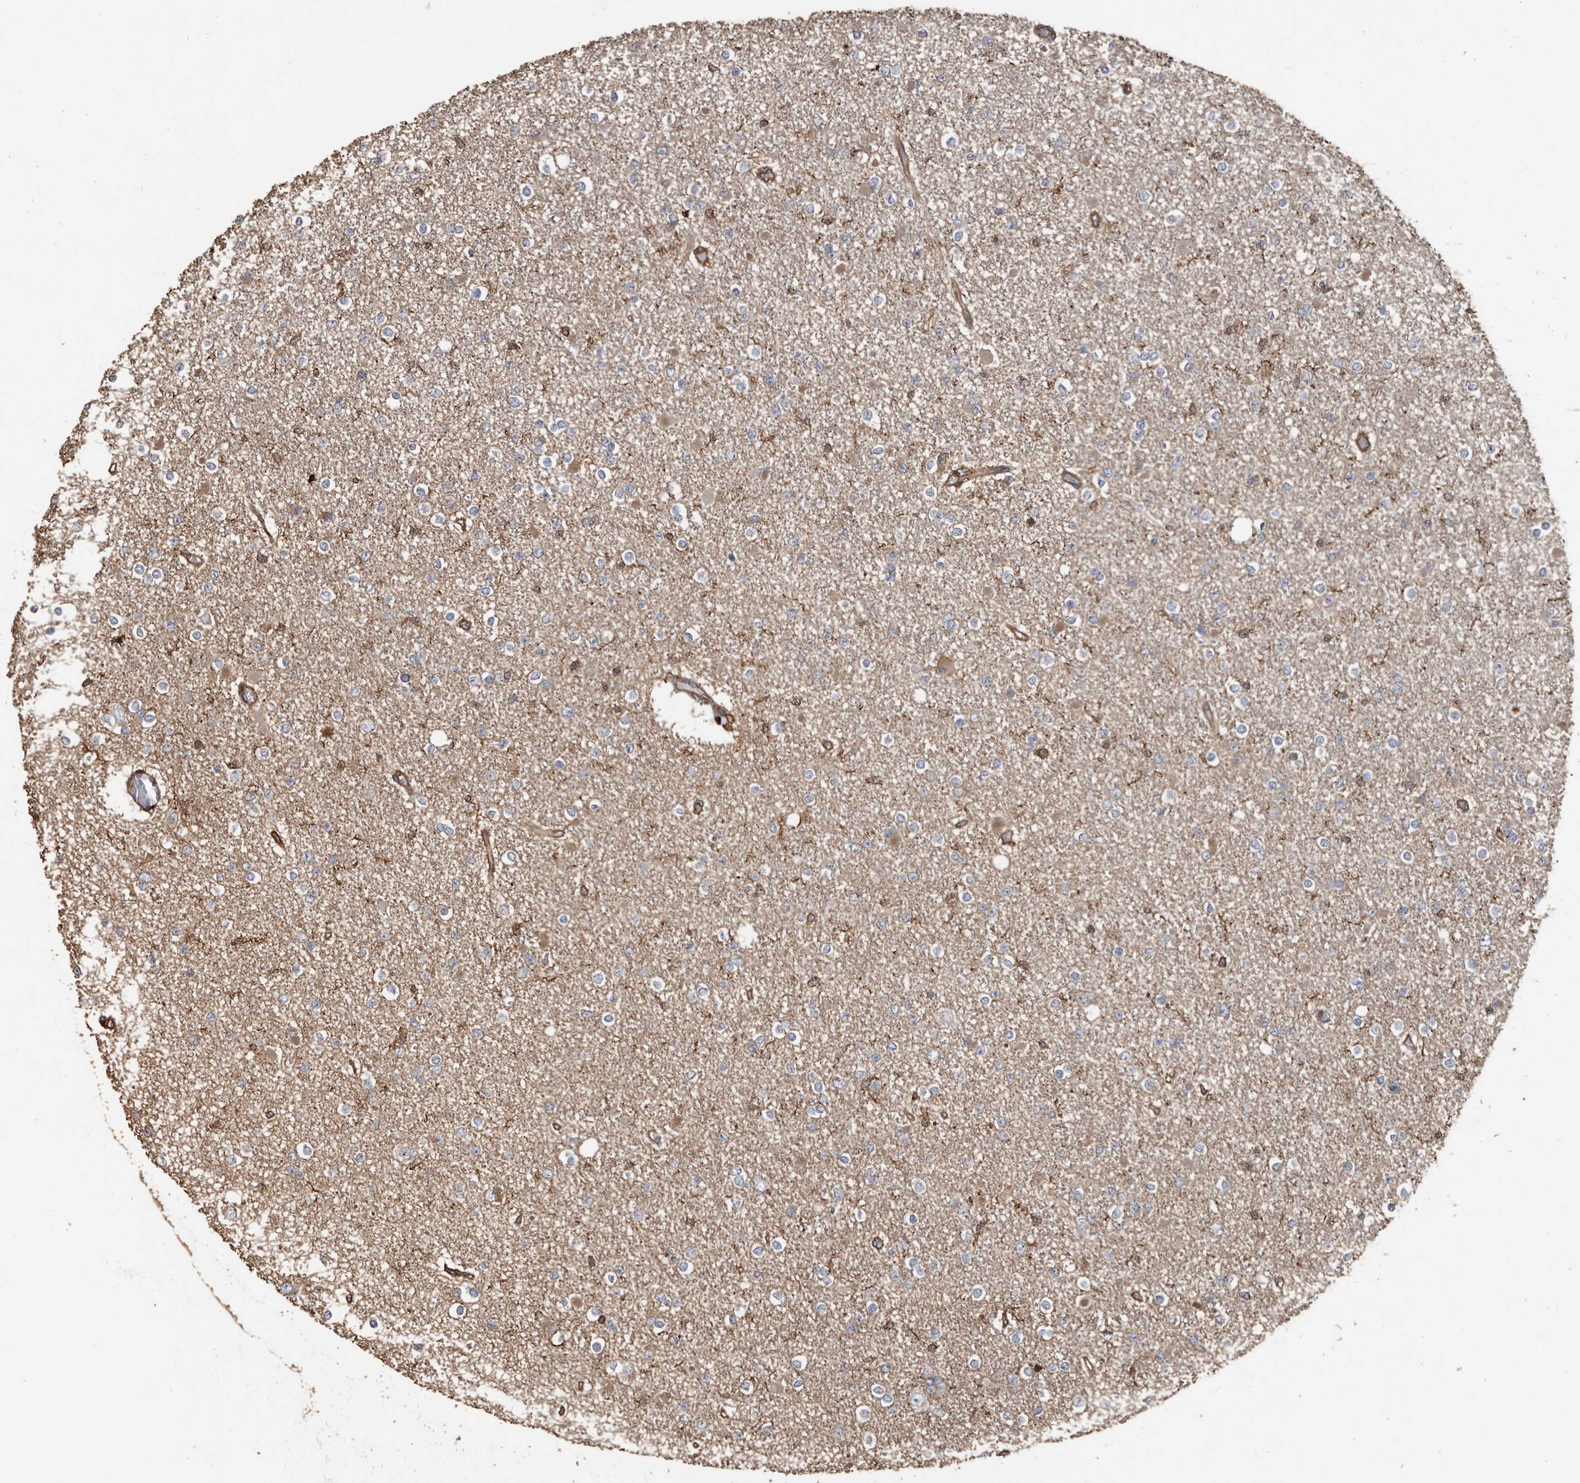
{"staining": {"intensity": "negative", "quantity": "none", "location": "none"}, "tissue": "glioma", "cell_type": "Tumor cells", "image_type": "cancer", "snomed": [{"axis": "morphology", "description": "Glioma, malignant, Low grade"}, {"axis": "topography", "description": "Brain"}], "caption": "A high-resolution photomicrograph shows immunohistochemistry (IHC) staining of malignant glioma (low-grade), which reveals no significant expression in tumor cells.", "gene": "DENND6B", "patient": {"sex": "female", "age": 22}}